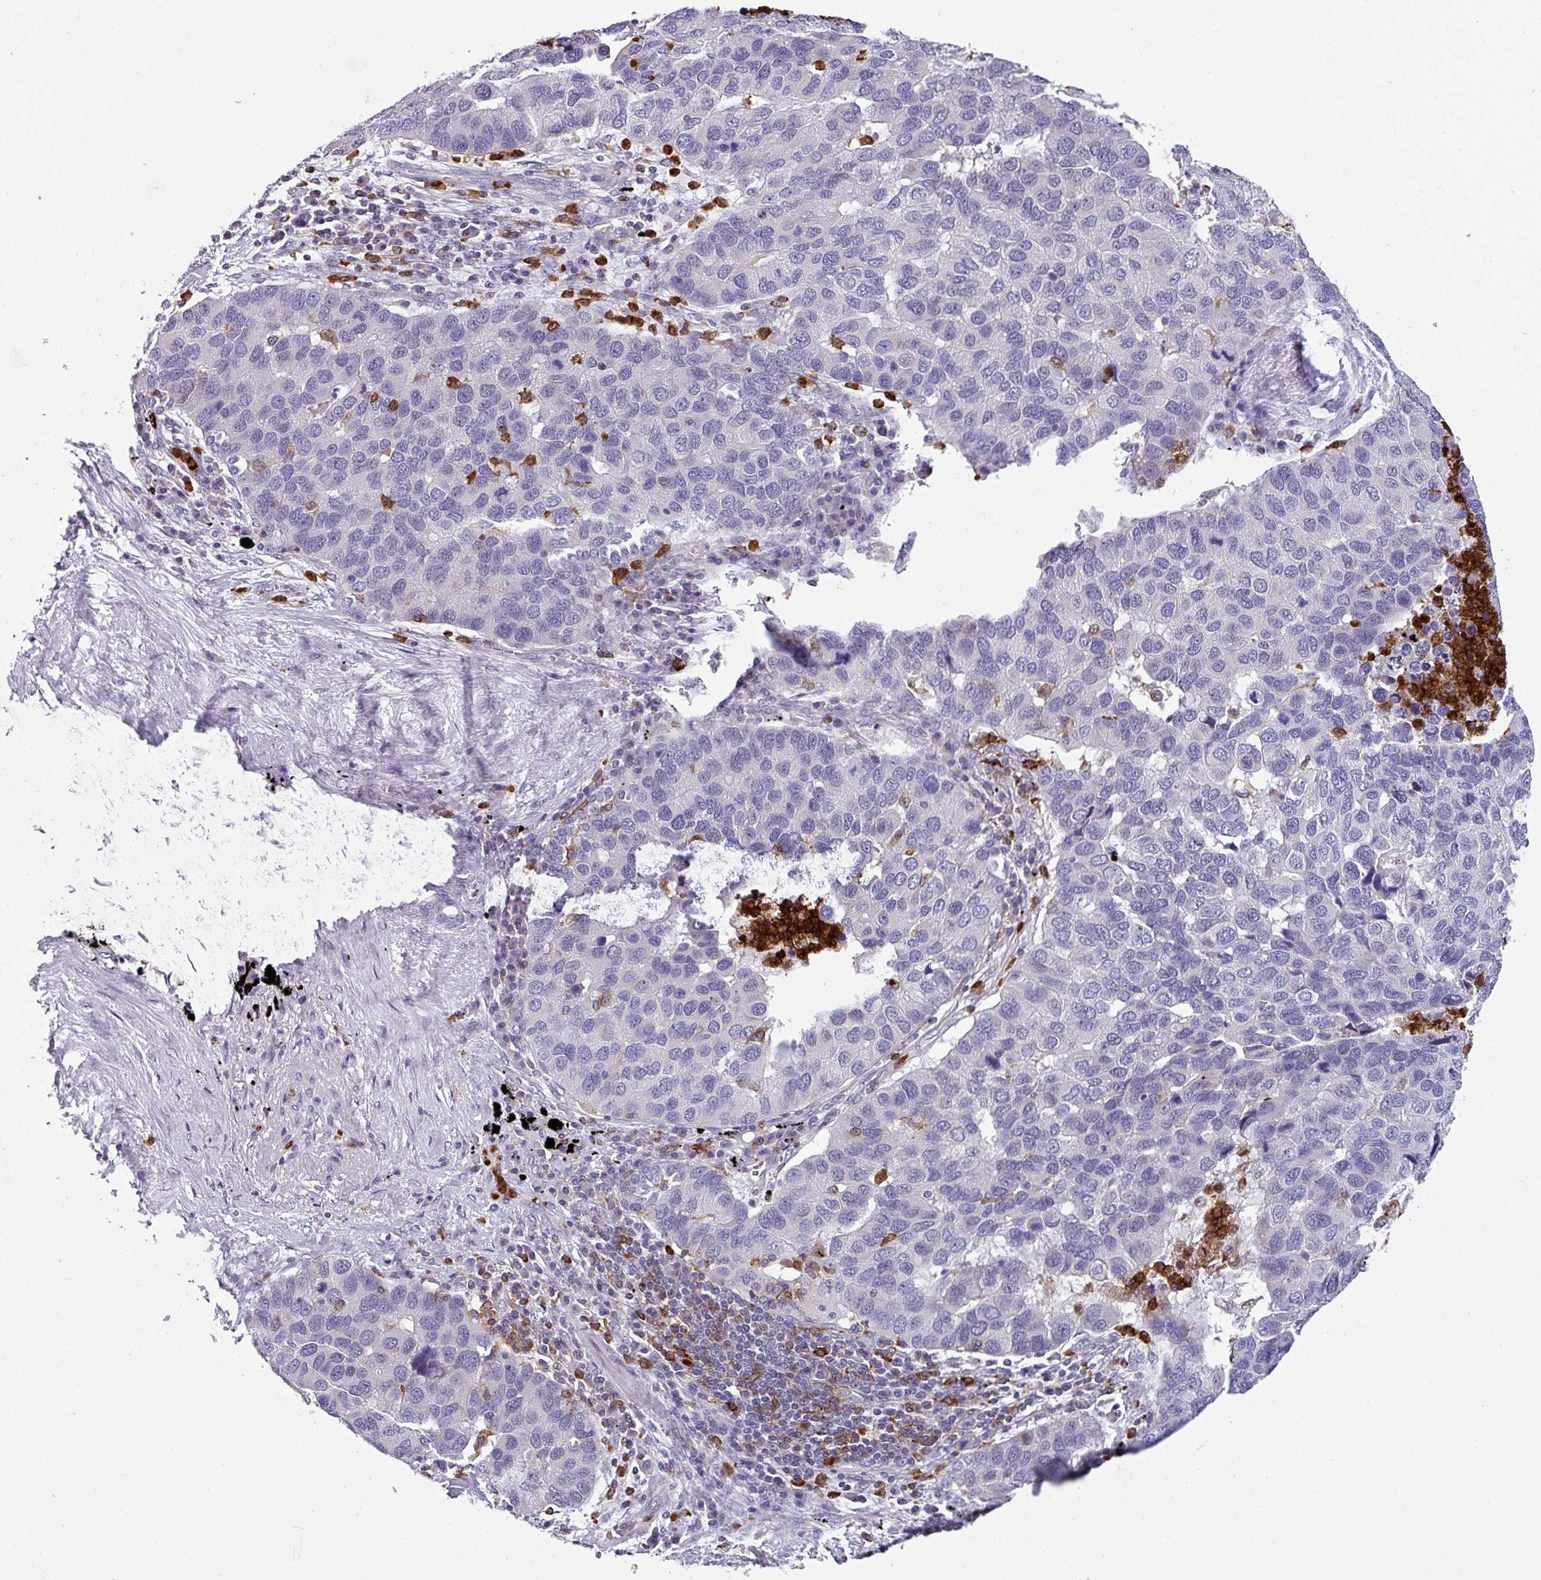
{"staining": {"intensity": "negative", "quantity": "none", "location": "none"}, "tissue": "lung cancer", "cell_type": "Tumor cells", "image_type": "cancer", "snomed": [{"axis": "morphology", "description": "Aneuploidy"}, {"axis": "morphology", "description": "Adenocarcinoma, NOS"}, {"axis": "topography", "description": "Lymph node"}, {"axis": "topography", "description": "Lung"}], "caption": "Human adenocarcinoma (lung) stained for a protein using immunohistochemistry exhibits no positivity in tumor cells.", "gene": "EXOSC5", "patient": {"sex": "female", "age": 74}}